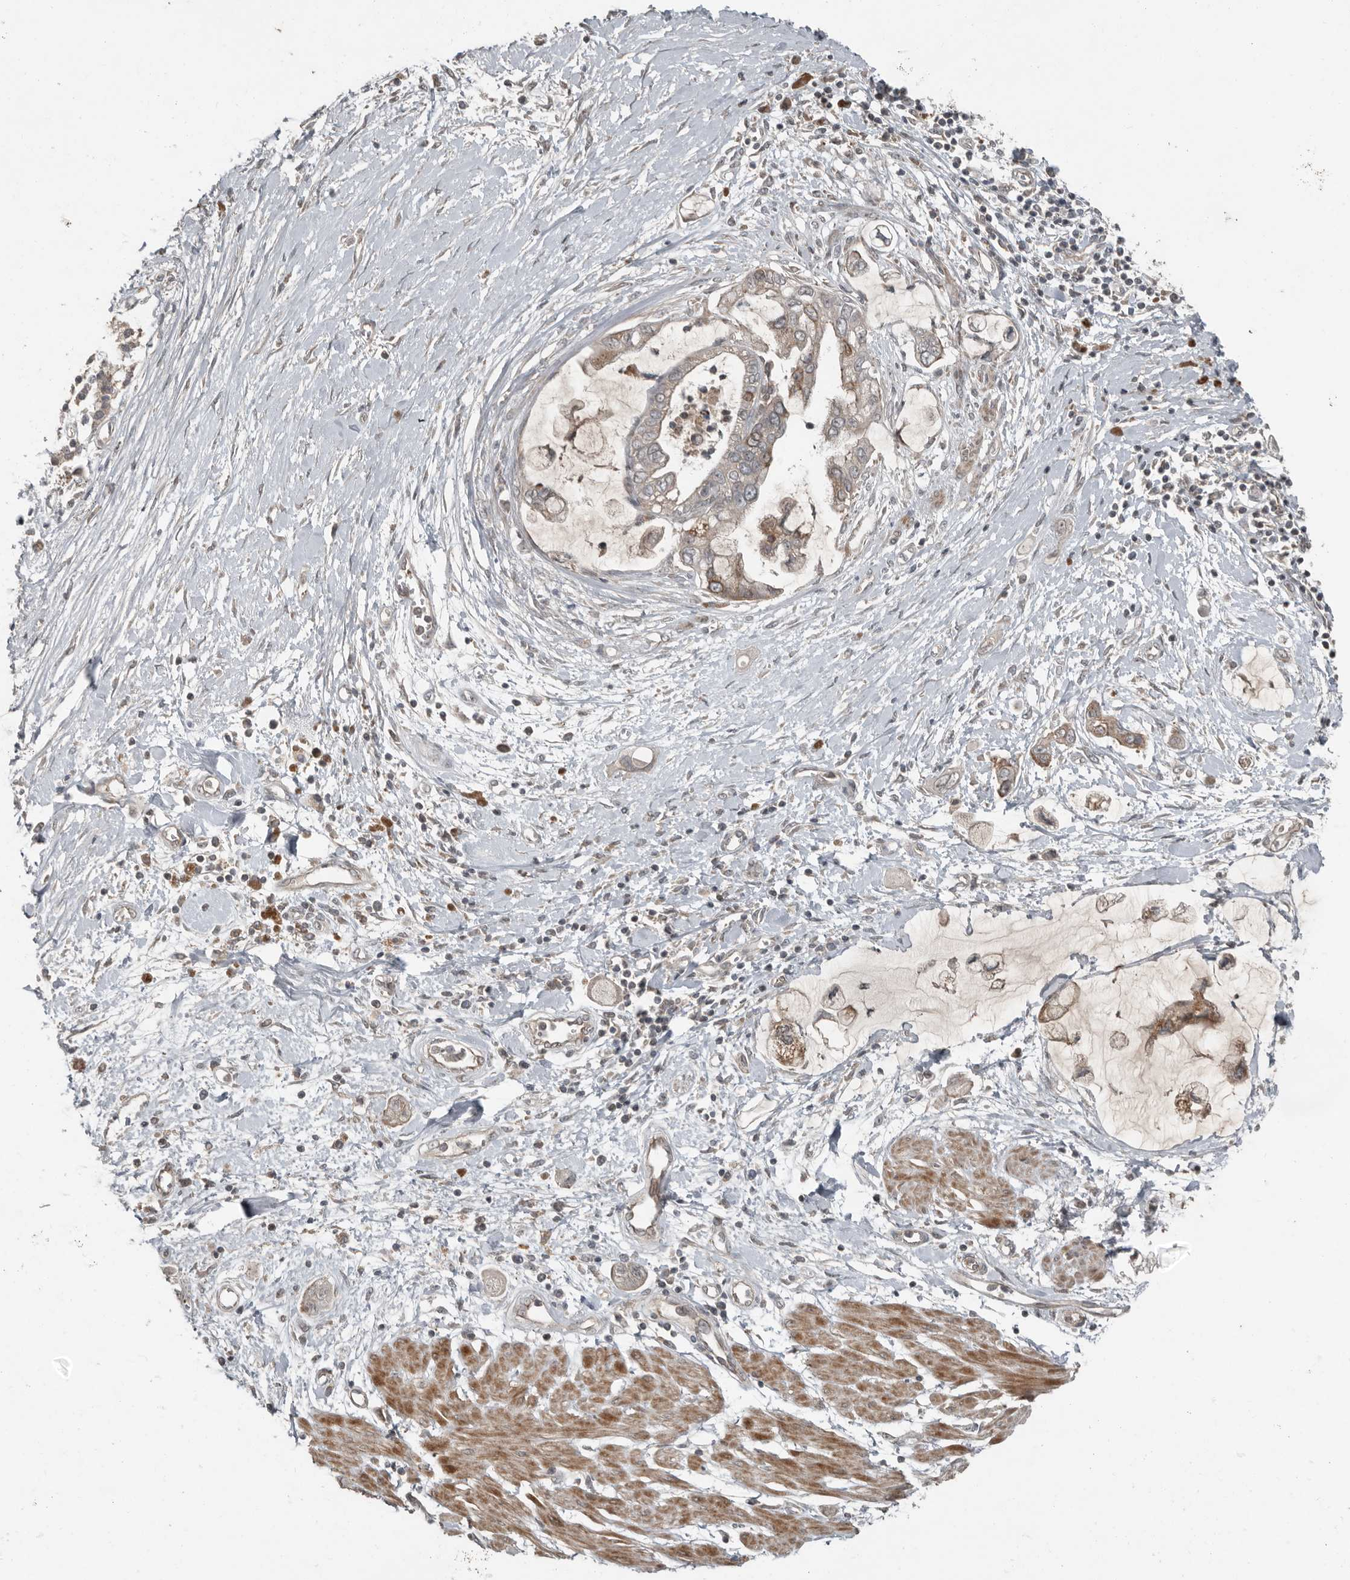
{"staining": {"intensity": "moderate", "quantity": "<25%", "location": "cytoplasmic/membranous"}, "tissue": "pancreatic cancer", "cell_type": "Tumor cells", "image_type": "cancer", "snomed": [{"axis": "morphology", "description": "Adenocarcinoma, NOS"}, {"axis": "topography", "description": "Pancreas"}], "caption": "Human pancreatic cancer stained with a brown dye displays moderate cytoplasmic/membranous positive staining in about <25% of tumor cells.", "gene": "SLC6A7", "patient": {"sex": "male", "age": 59}}